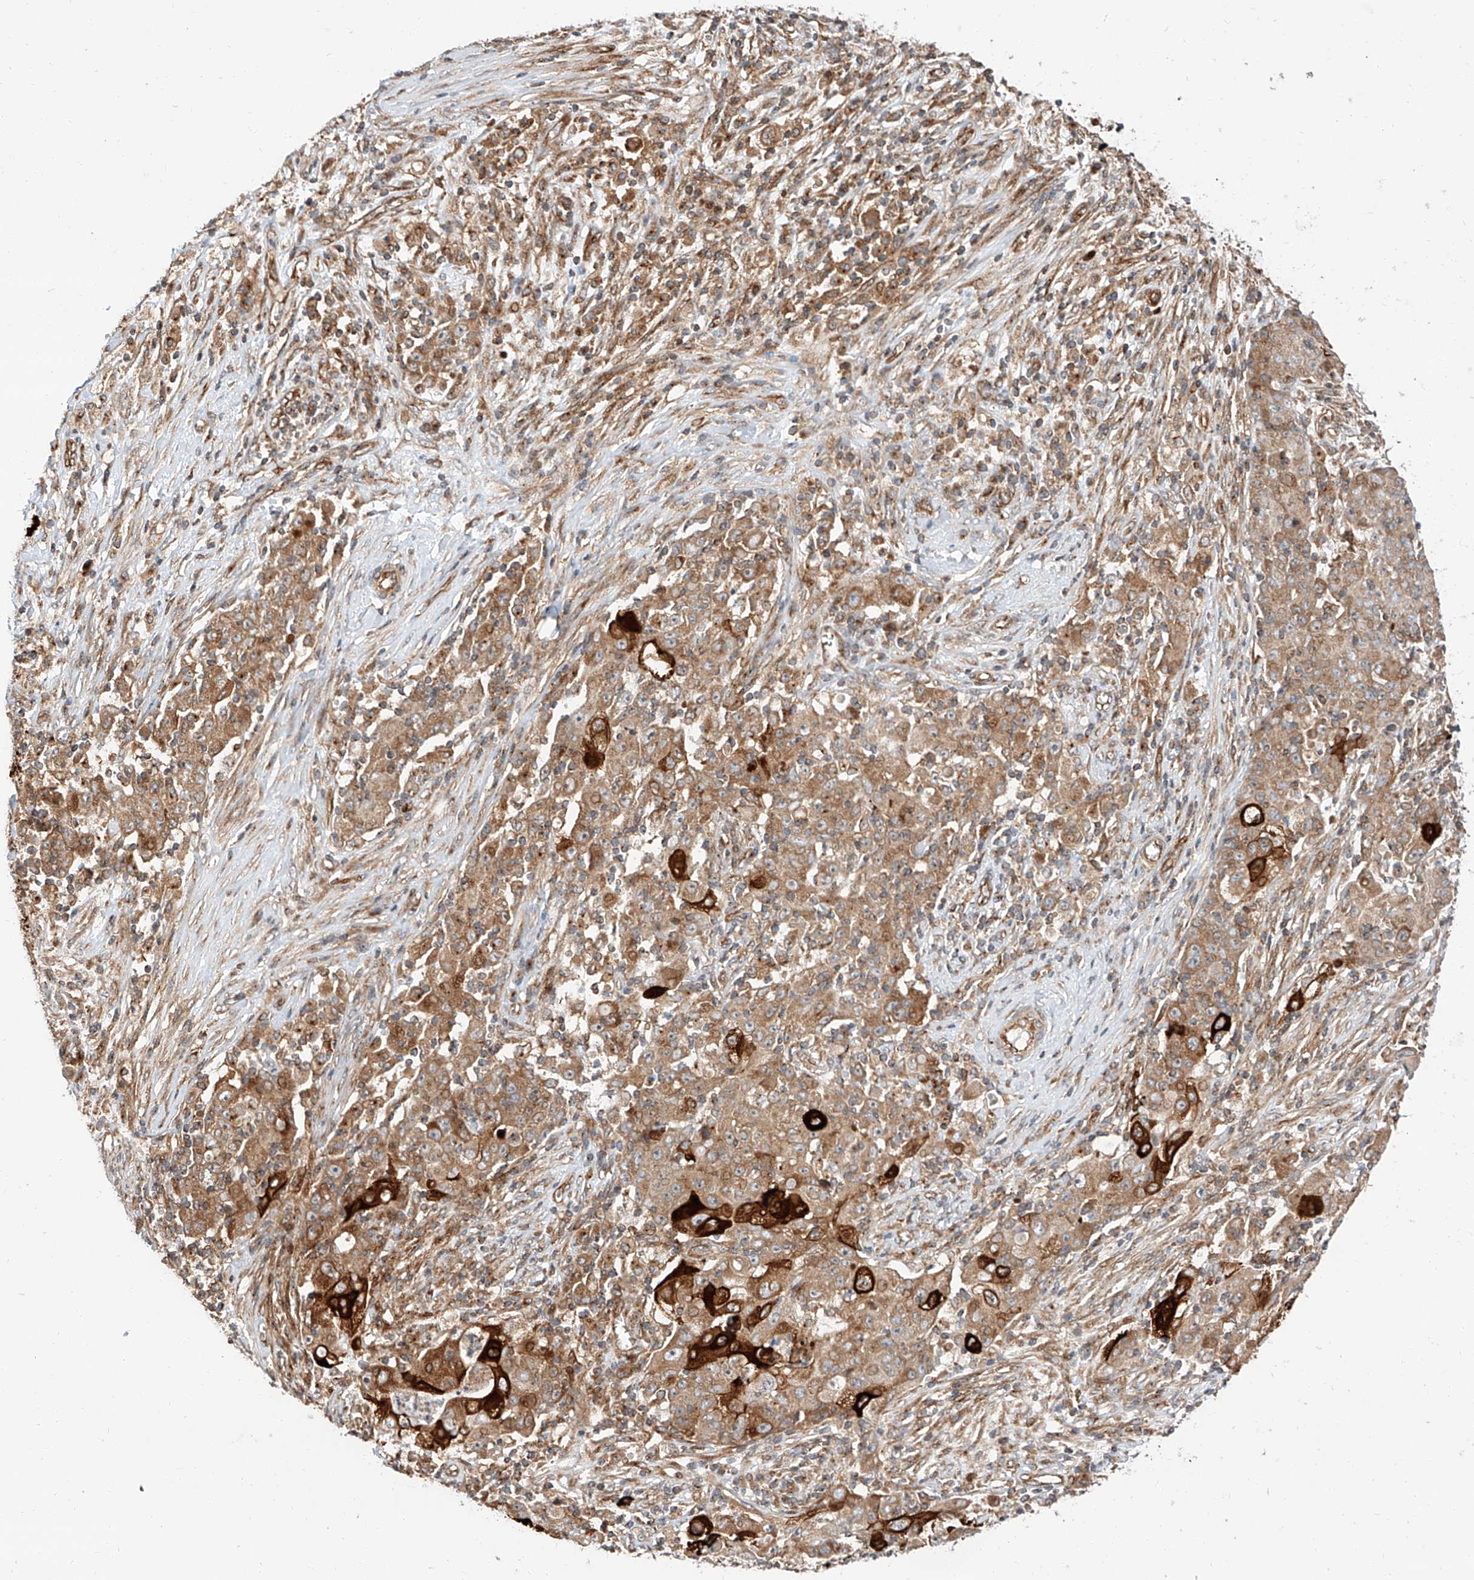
{"staining": {"intensity": "moderate", "quantity": ">75%", "location": "cytoplasmic/membranous"}, "tissue": "ovarian cancer", "cell_type": "Tumor cells", "image_type": "cancer", "snomed": [{"axis": "morphology", "description": "Carcinoma, endometroid"}, {"axis": "topography", "description": "Ovary"}], "caption": "This photomicrograph shows immunohistochemistry staining of human ovarian cancer (endometroid carcinoma), with medium moderate cytoplasmic/membranous staining in about >75% of tumor cells.", "gene": "ISCA2", "patient": {"sex": "female", "age": 42}}